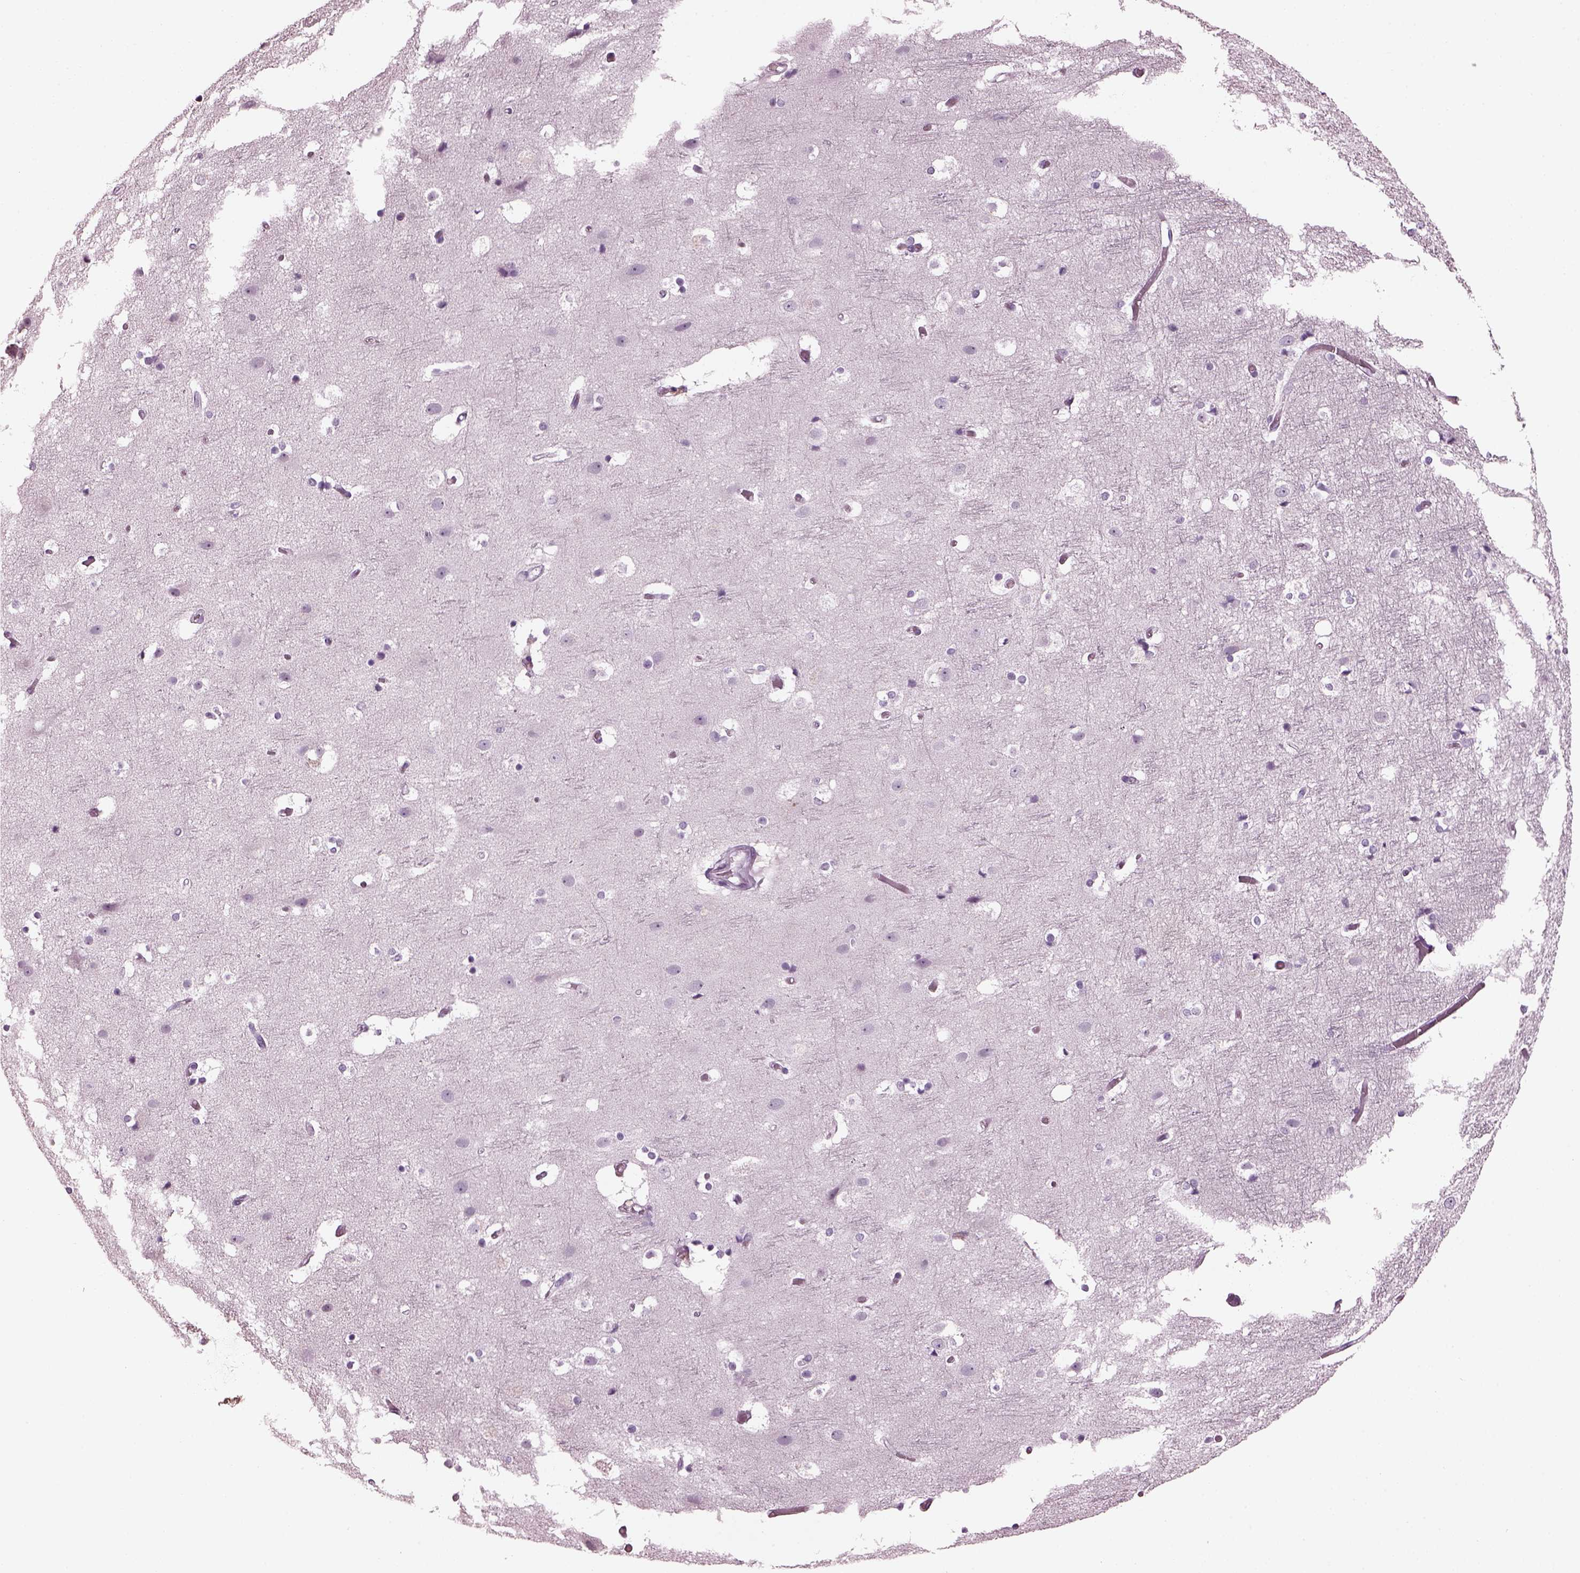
{"staining": {"intensity": "negative", "quantity": "none", "location": "none"}, "tissue": "cerebral cortex", "cell_type": "Endothelial cells", "image_type": "normal", "snomed": [{"axis": "morphology", "description": "Normal tissue, NOS"}, {"axis": "topography", "description": "Cerebral cortex"}], "caption": "Immunohistochemistry histopathology image of normal cerebral cortex: cerebral cortex stained with DAB (3,3'-diaminobenzidine) demonstrates no significant protein positivity in endothelial cells. (DAB (3,3'-diaminobenzidine) immunohistochemistry (IHC) with hematoxylin counter stain).", "gene": "PDC", "patient": {"sex": "female", "age": 52}}